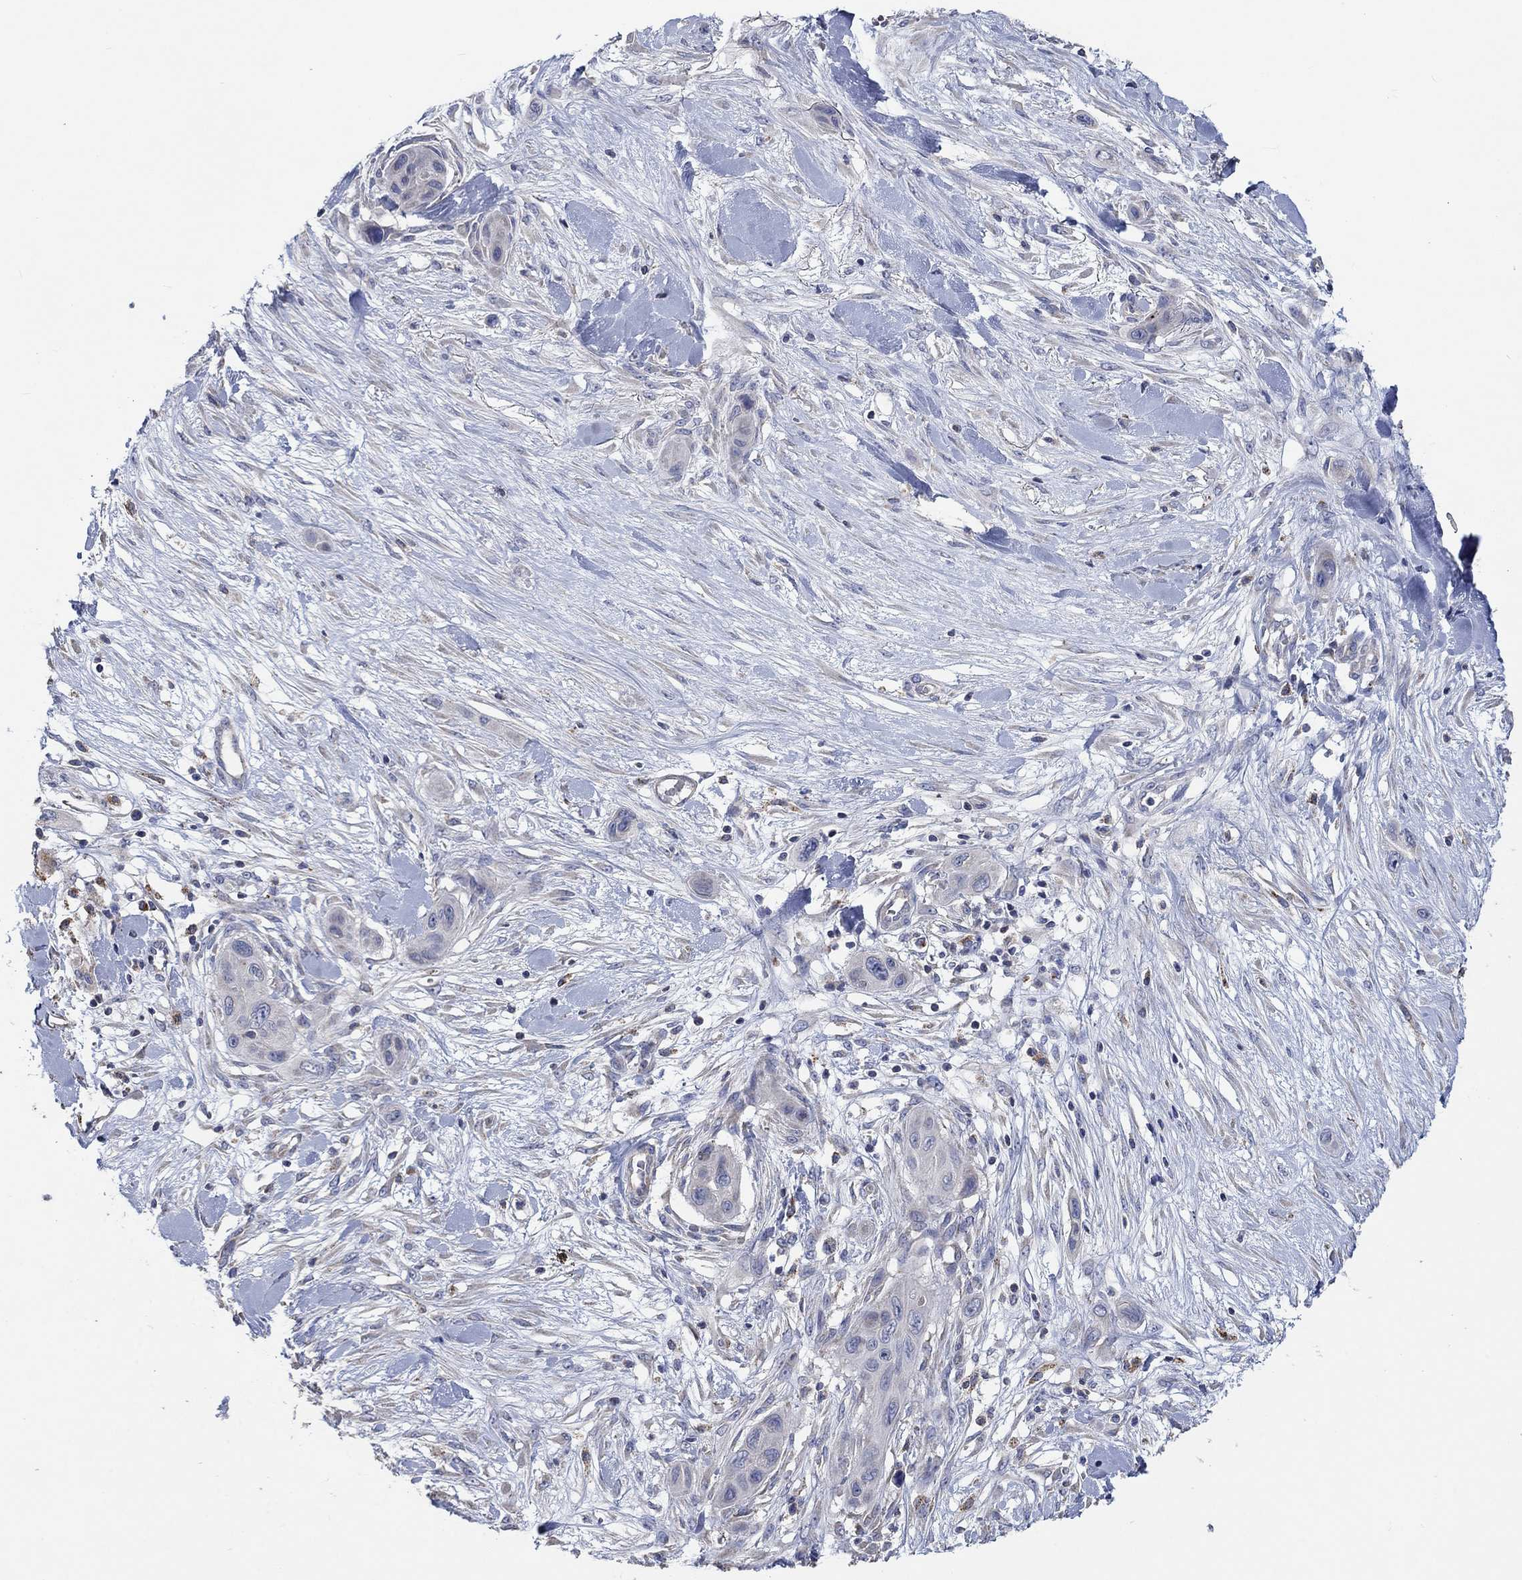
{"staining": {"intensity": "negative", "quantity": "none", "location": "none"}, "tissue": "skin cancer", "cell_type": "Tumor cells", "image_type": "cancer", "snomed": [{"axis": "morphology", "description": "Squamous cell carcinoma, NOS"}, {"axis": "topography", "description": "Skin"}], "caption": "Histopathology image shows no significant protein positivity in tumor cells of skin cancer. Brightfield microscopy of immunohistochemistry stained with DAB (3,3'-diaminobenzidine) (brown) and hematoxylin (blue), captured at high magnification.", "gene": "UGT8", "patient": {"sex": "male", "age": 79}}